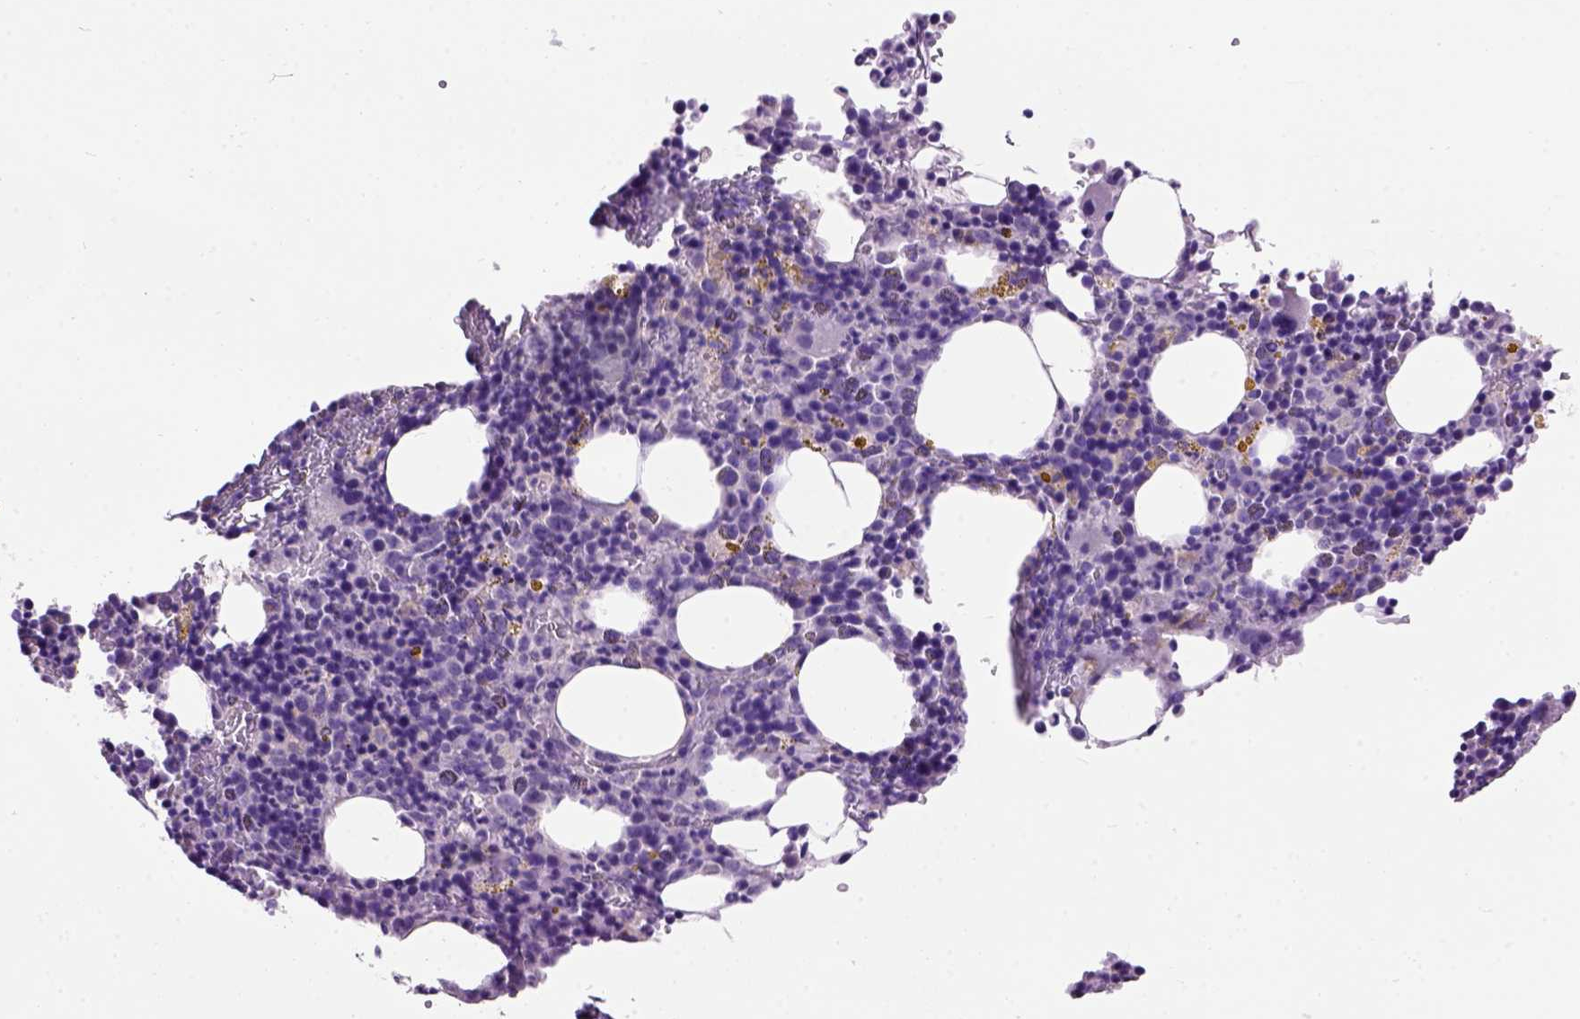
{"staining": {"intensity": "negative", "quantity": "none", "location": "none"}, "tissue": "bone marrow", "cell_type": "Hematopoietic cells", "image_type": "normal", "snomed": [{"axis": "morphology", "description": "Normal tissue, NOS"}, {"axis": "topography", "description": "Bone marrow"}], "caption": "Immunohistochemistry micrograph of benign bone marrow: bone marrow stained with DAB (3,3'-diaminobenzidine) reveals no significant protein staining in hematopoietic cells.", "gene": "MAPT", "patient": {"sex": "male", "age": 63}}